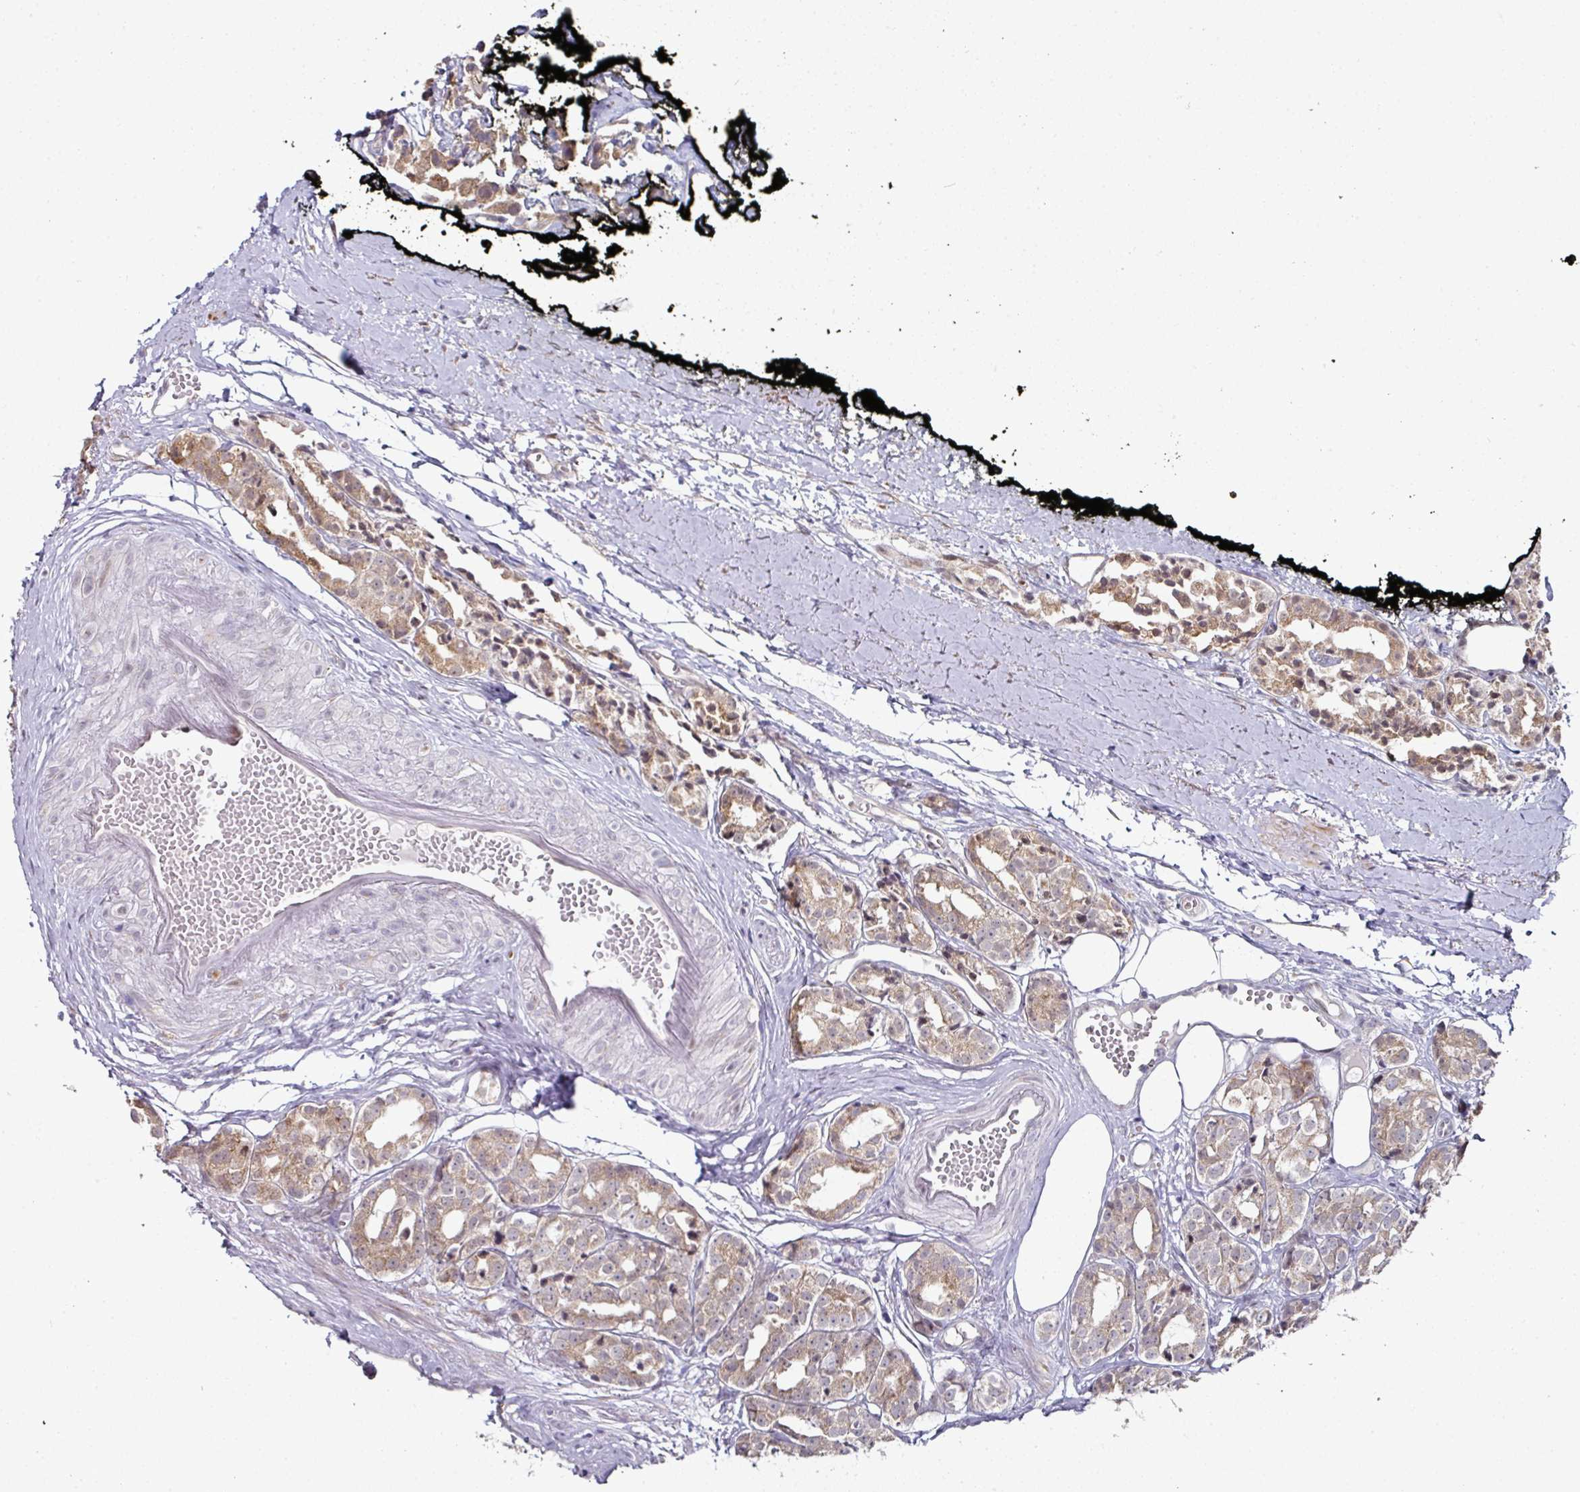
{"staining": {"intensity": "moderate", "quantity": ">75%", "location": "cytoplasmic/membranous"}, "tissue": "prostate cancer", "cell_type": "Tumor cells", "image_type": "cancer", "snomed": [{"axis": "morphology", "description": "Adenocarcinoma, High grade"}, {"axis": "topography", "description": "Prostate"}], "caption": "Immunohistochemical staining of prostate cancer reveals medium levels of moderate cytoplasmic/membranous positivity in about >75% of tumor cells.", "gene": "APOLD1", "patient": {"sex": "male", "age": 71}}